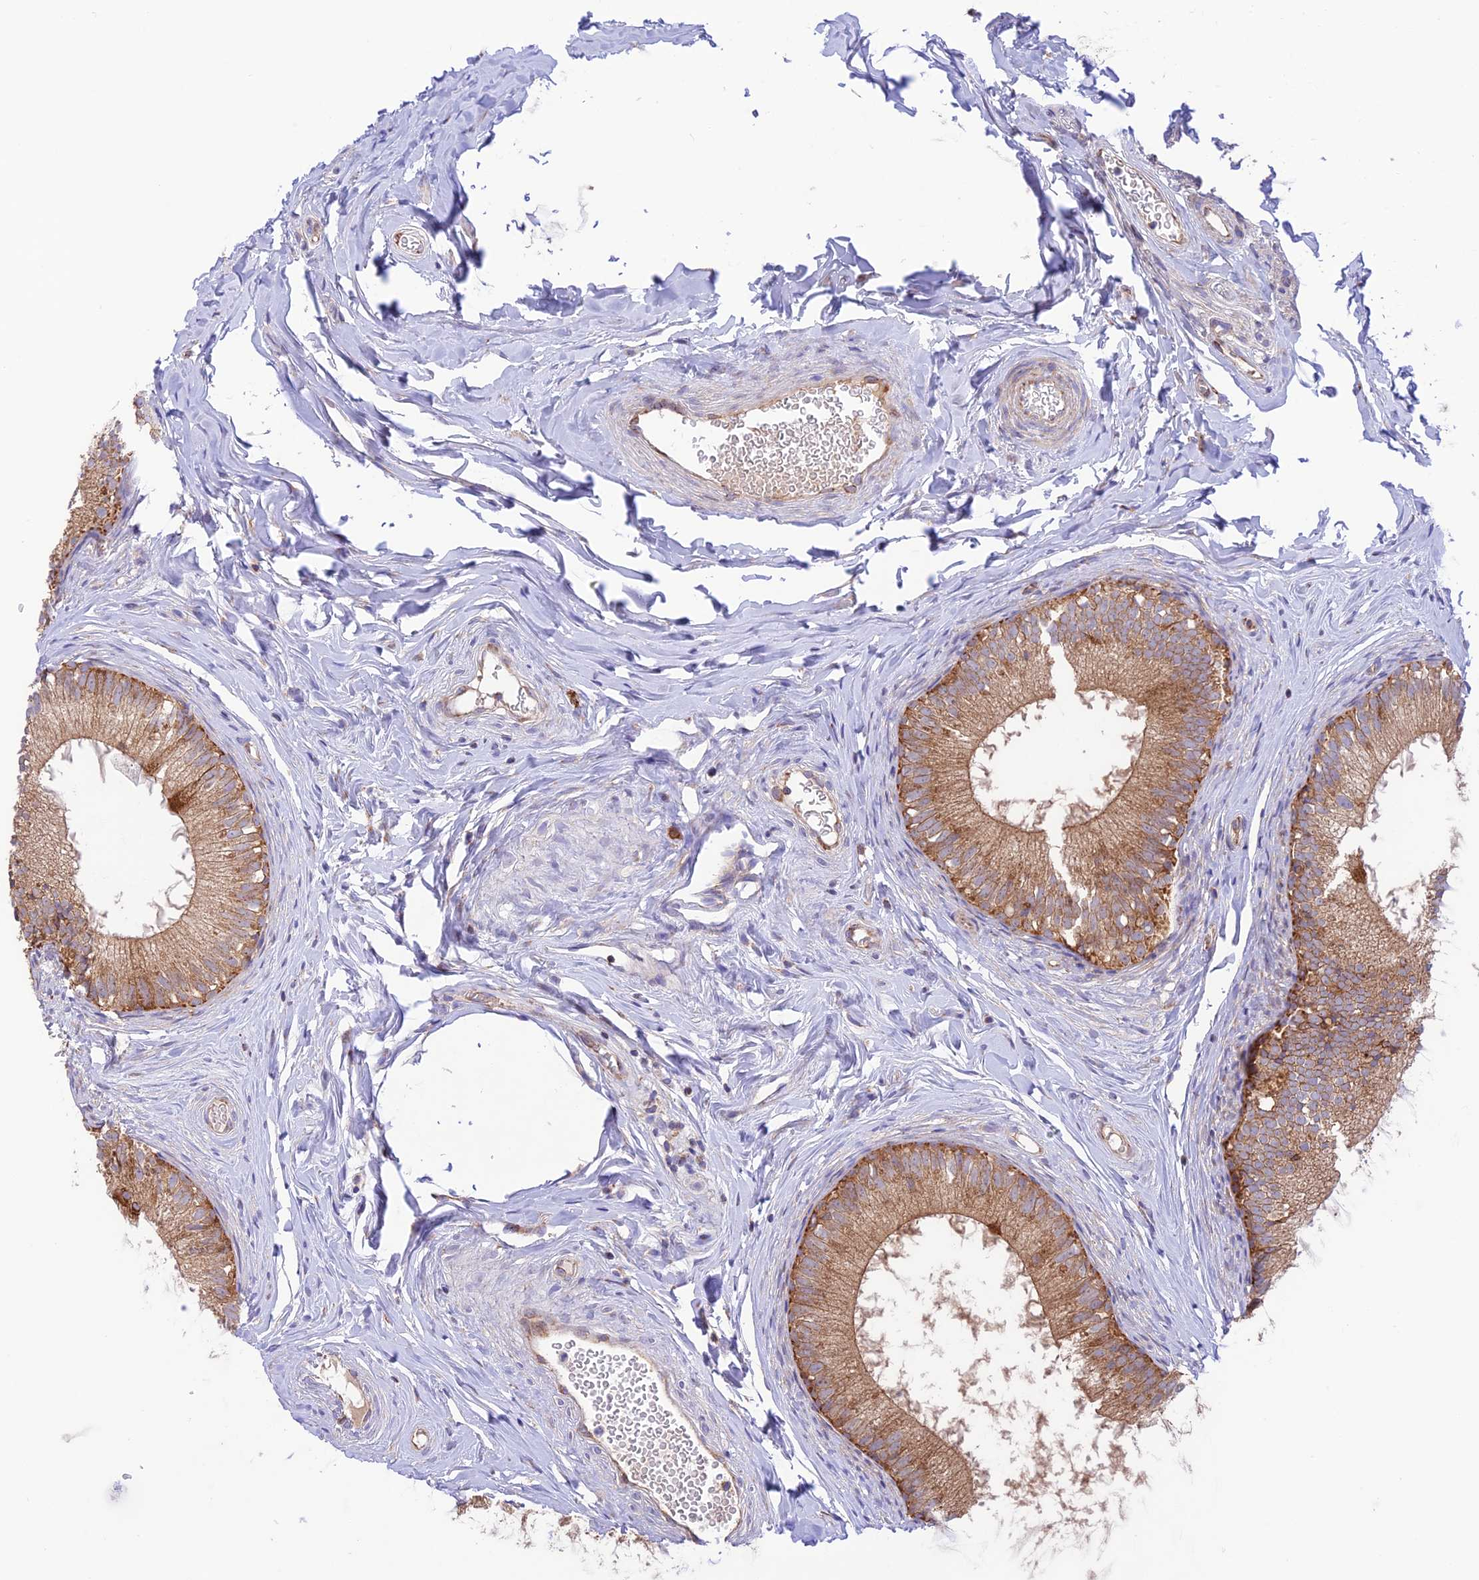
{"staining": {"intensity": "moderate", "quantity": ">75%", "location": "cytoplasmic/membranous"}, "tissue": "epididymis", "cell_type": "Glandular cells", "image_type": "normal", "snomed": [{"axis": "morphology", "description": "Normal tissue, NOS"}, {"axis": "topography", "description": "Epididymis"}], "caption": "An IHC photomicrograph of unremarkable tissue is shown. Protein staining in brown highlights moderate cytoplasmic/membranous positivity in epididymis within glandular cells.", "gene": "UAP1L1", "patient": {"sex": "male", "age": 34}}